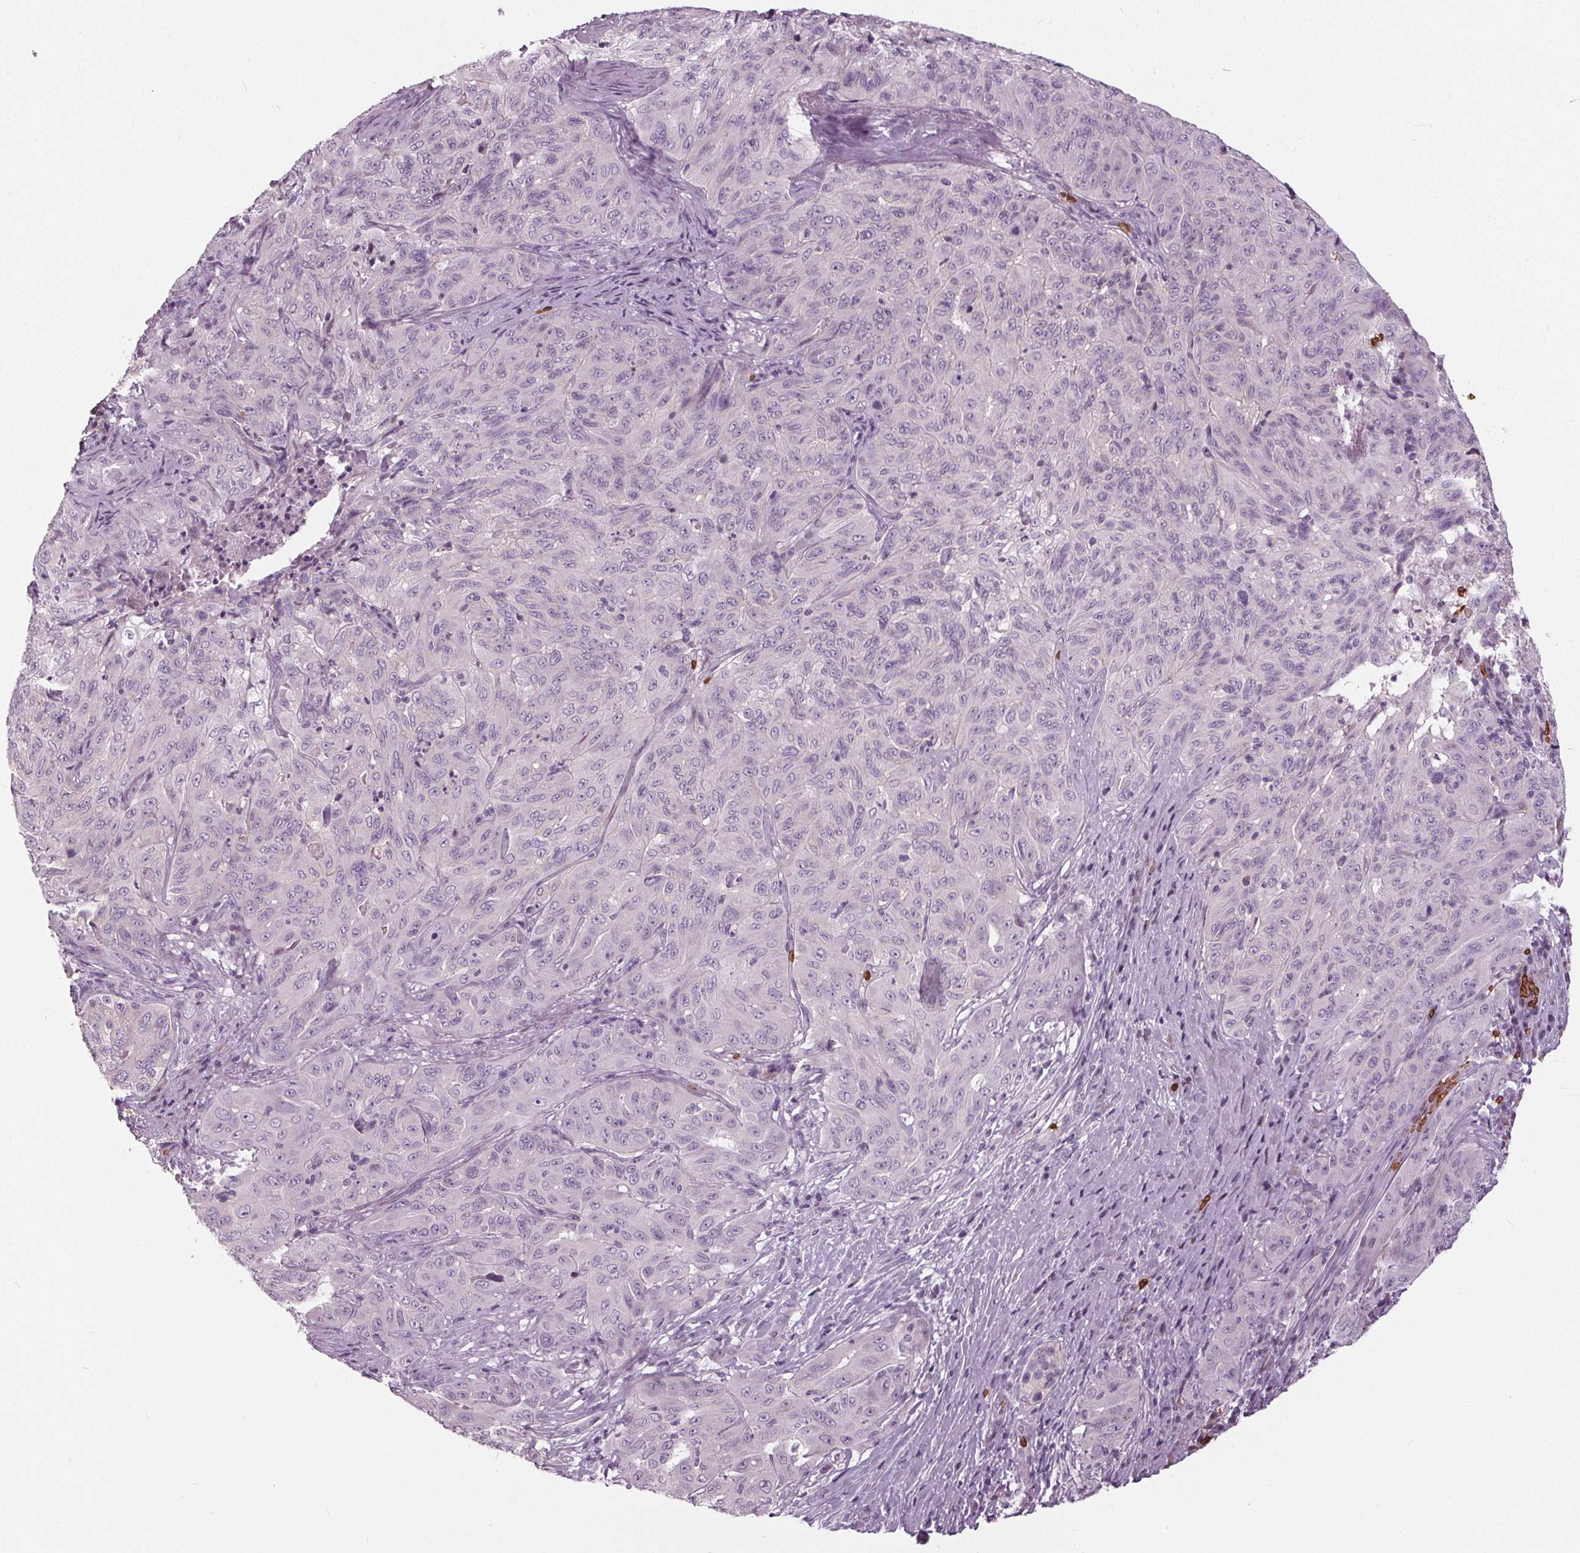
{"staining": {"intensity": "negative", "quantity": "none", "location": "none"}, "tissue": "pancreatic cancer", "cell_type": "Tumor cells", "image_type": "cancer", "snomed": [{"axis": "morphology", "description": "Adenocarcinoma, NOS"}, {"axis": "topography", "description": "Pancreas"}], "caption": "Tumor cells show no significant staining in adenocarcinoma (pancreatic).", "gene": "SLC4A1", "patient": {"sex": "male", "age": 63}}